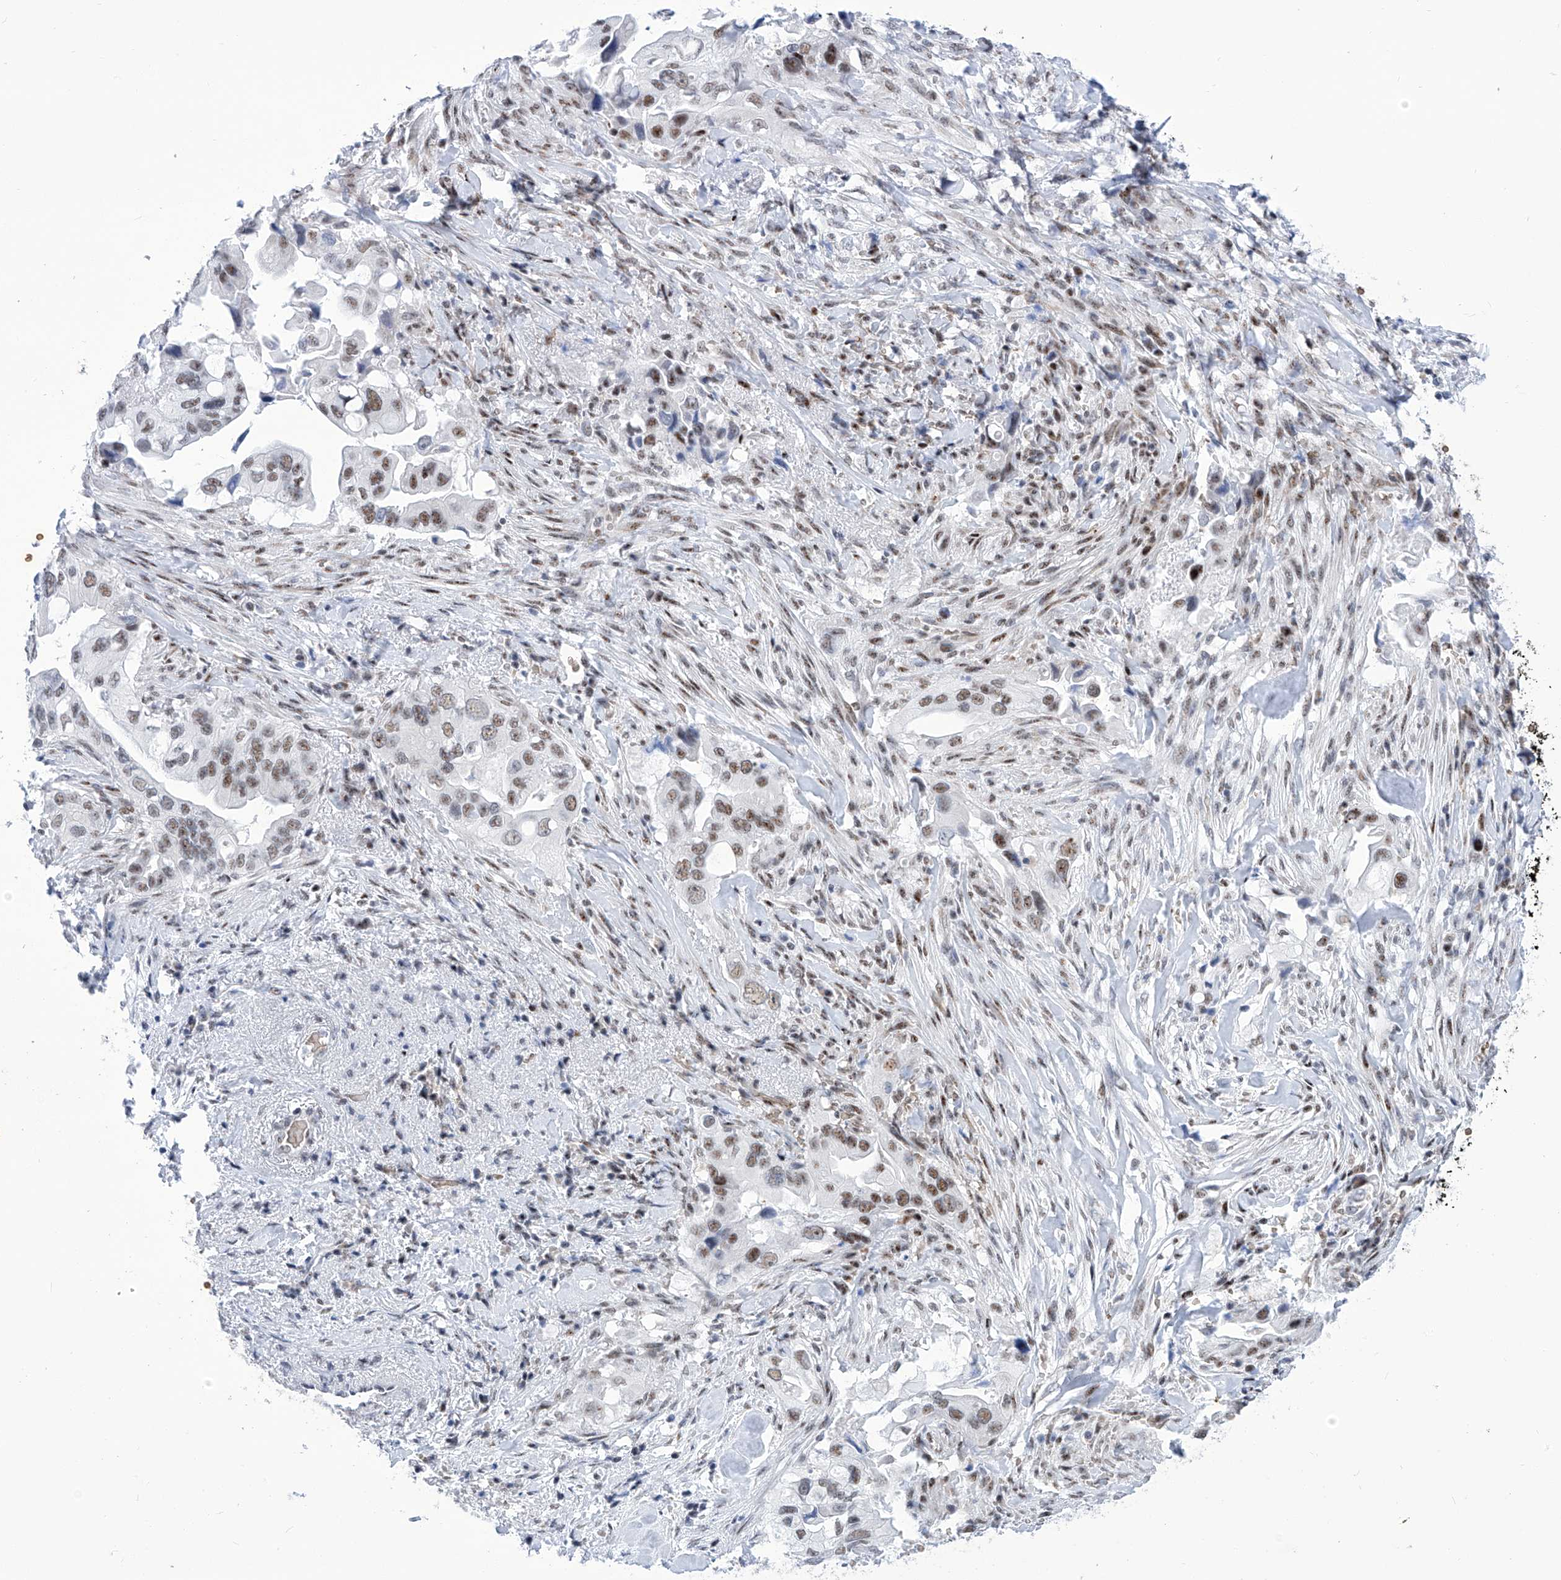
{"staining": {"intensity": "moderate", "quantity": ">75%", "location": "nuclear"}, "tissue": "pancreatic cancer", "cell_type": "Tumor cells", "image_type": "cancer", "snomed": [{"axis": "morphology", "description": "Inflammation, NOS"}, {"axis": "morphology", "description": "Adenocarcinoma, NOS"}, {"axis": "topography", "description": "Pancreas"}], "caption": "This is a photomicrograph of IHC staining of adenocarcinoma (pancreatic), which shows moderate staining in the nuclear of tumor cells.", "gene": "SART1", "patient": {"sex": "female", "age": 56}}